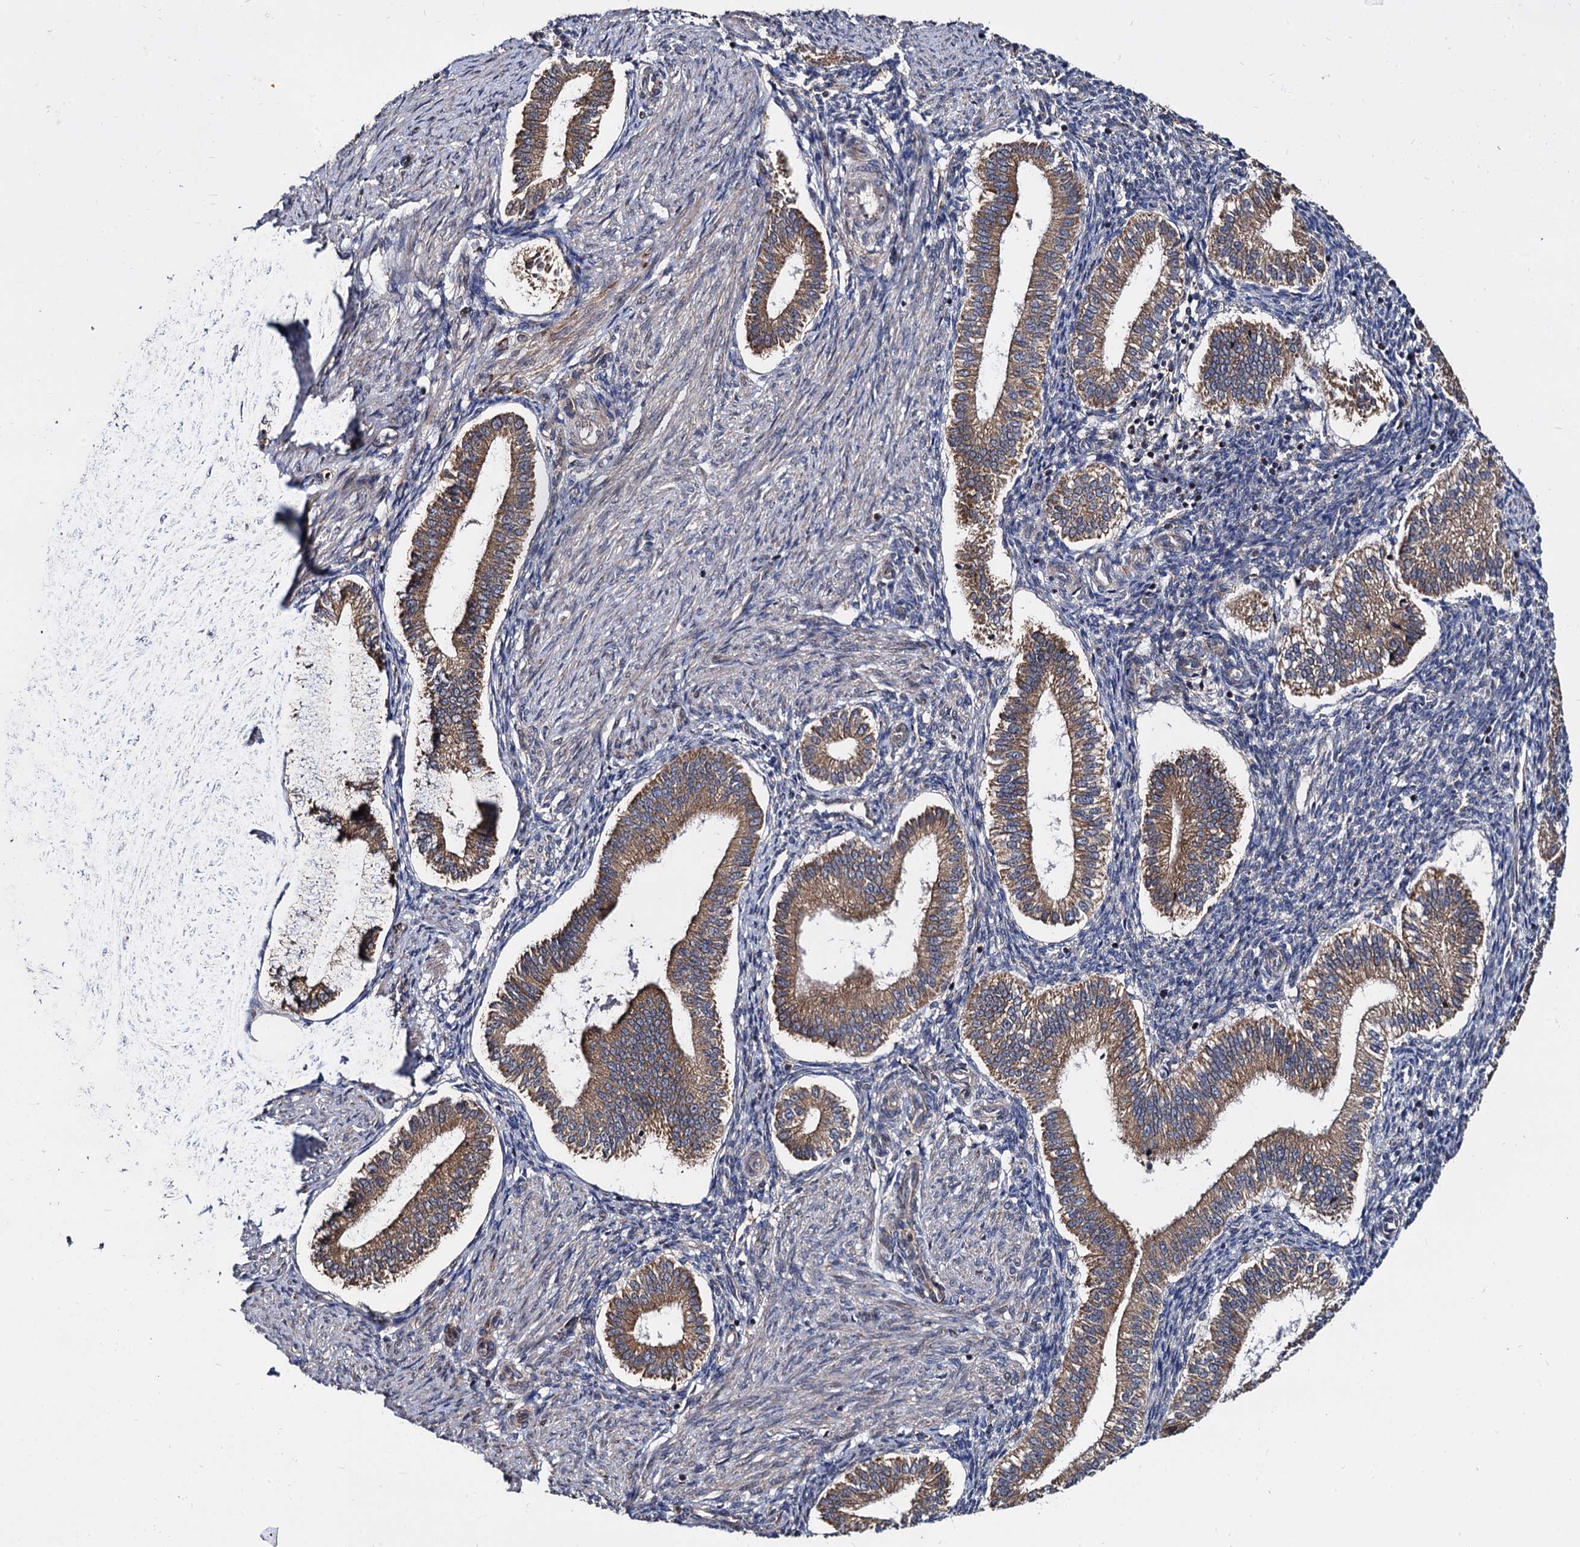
{"staining": {"intensity": "negative", "quantity": "none", "location": "none"}, "tissue": "endometrium", "cell_type": "Cells in endometrial stroma", "image_type": "normal", "snomed": [{"axis": "morphology", "description": "Normal tissue, NOS"}, {"axis": "topography", "description": "Endometrium"}], "caption": "Cells in endometrial stroma show no significant protein staining in benign endometrium.", "gene": "WWC3", "patient": {"sex": "female", "age": 24}}